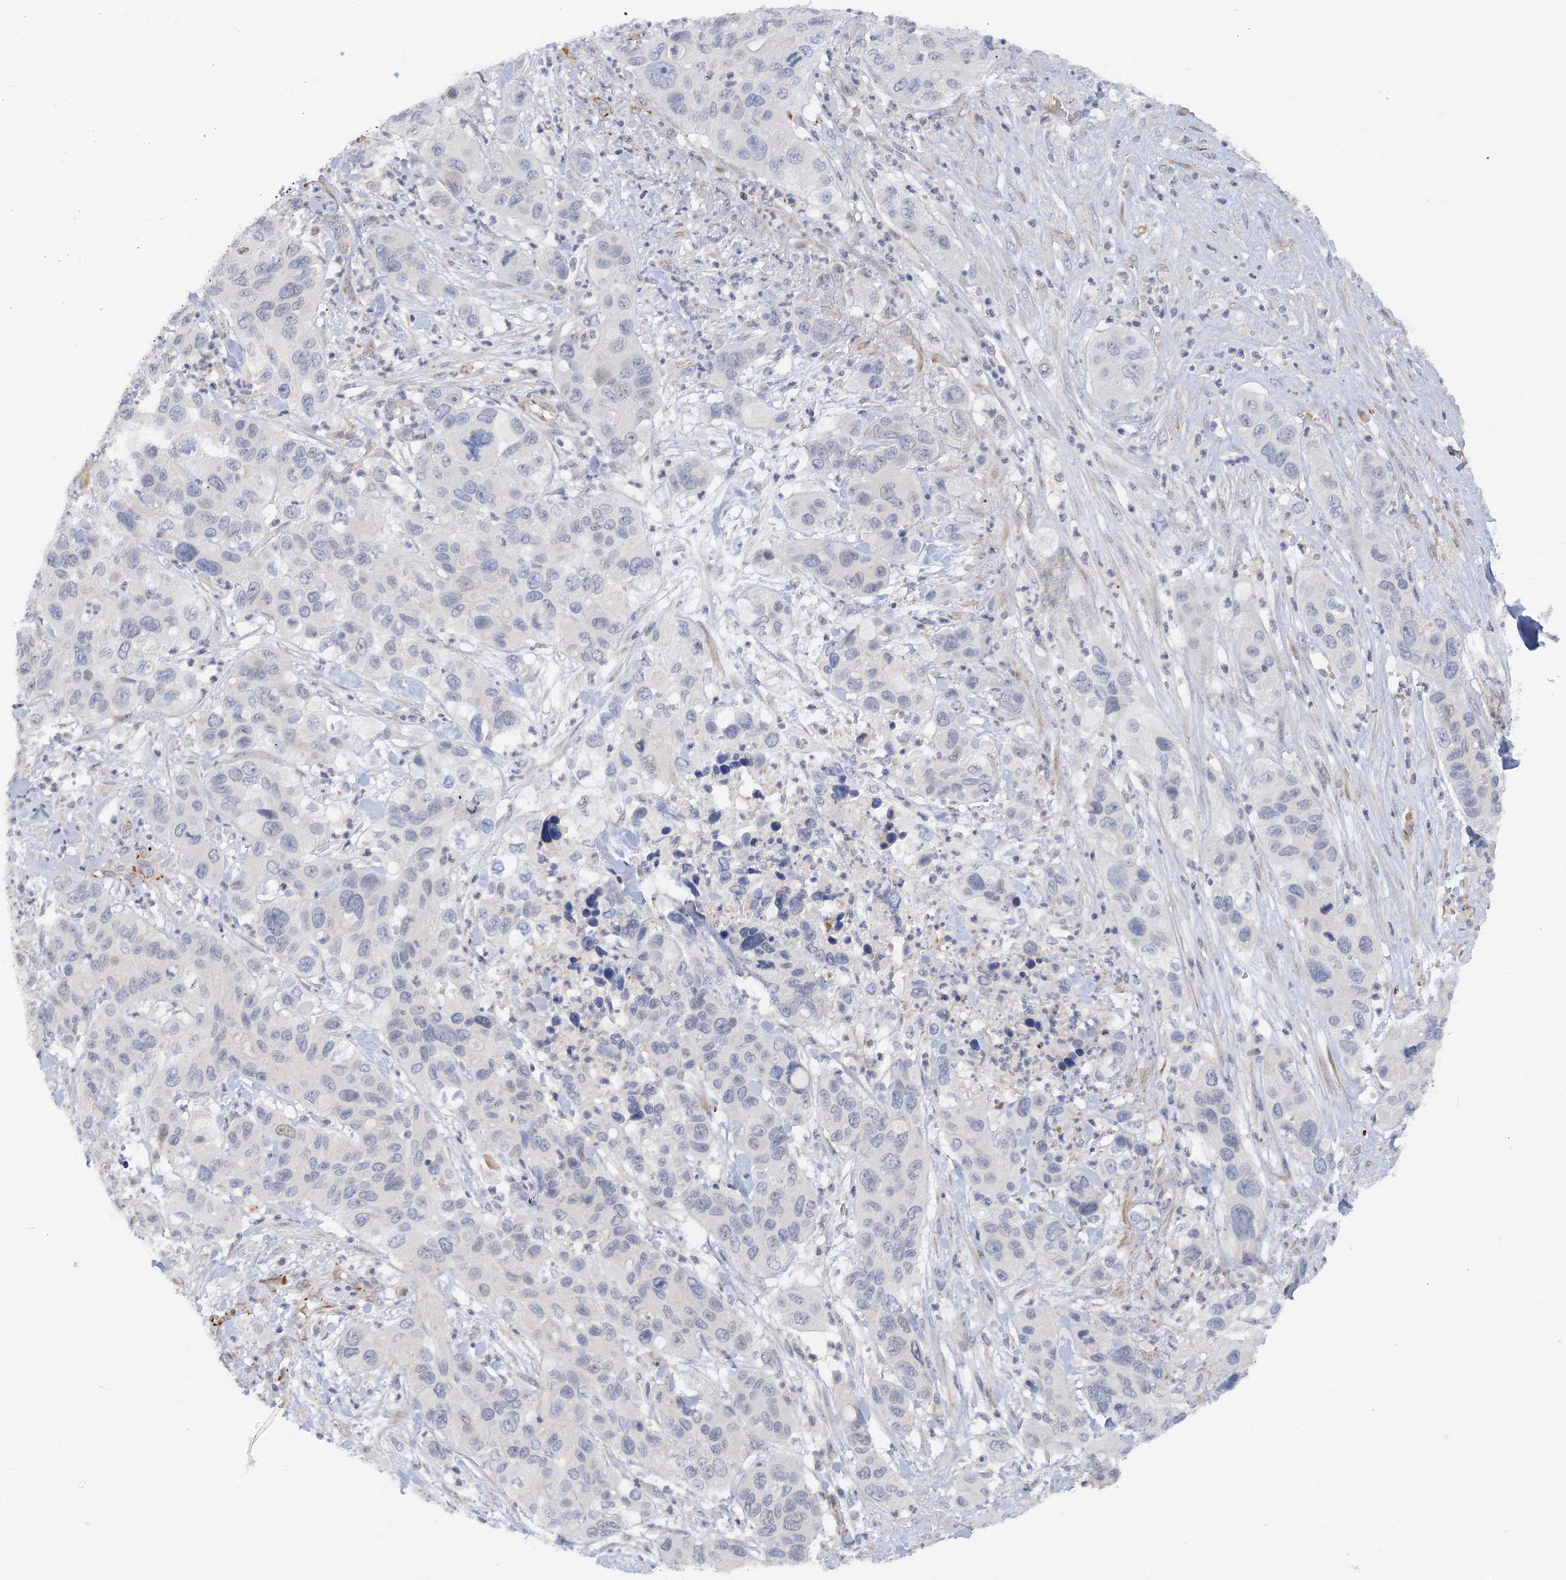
{"staining": {"intensity": "negative", "quantity": "none", "location": "none"}, "tissue": "pancreatic cancer", "cell_type": "Tumor cells", "image_type": "cancer", "snomed": [{"axis": "morphology", "description": "Adenocarcinoma, NOS"}, {"axis": "topography", "description": "Pancreas"}], "caption": "DAB immunohistochemical staining of pancreatic adenocarcinoma shows no significant staining in tumor cells.", "gene": "NELL2", "patient": {"sex": "female", "age": 71}}